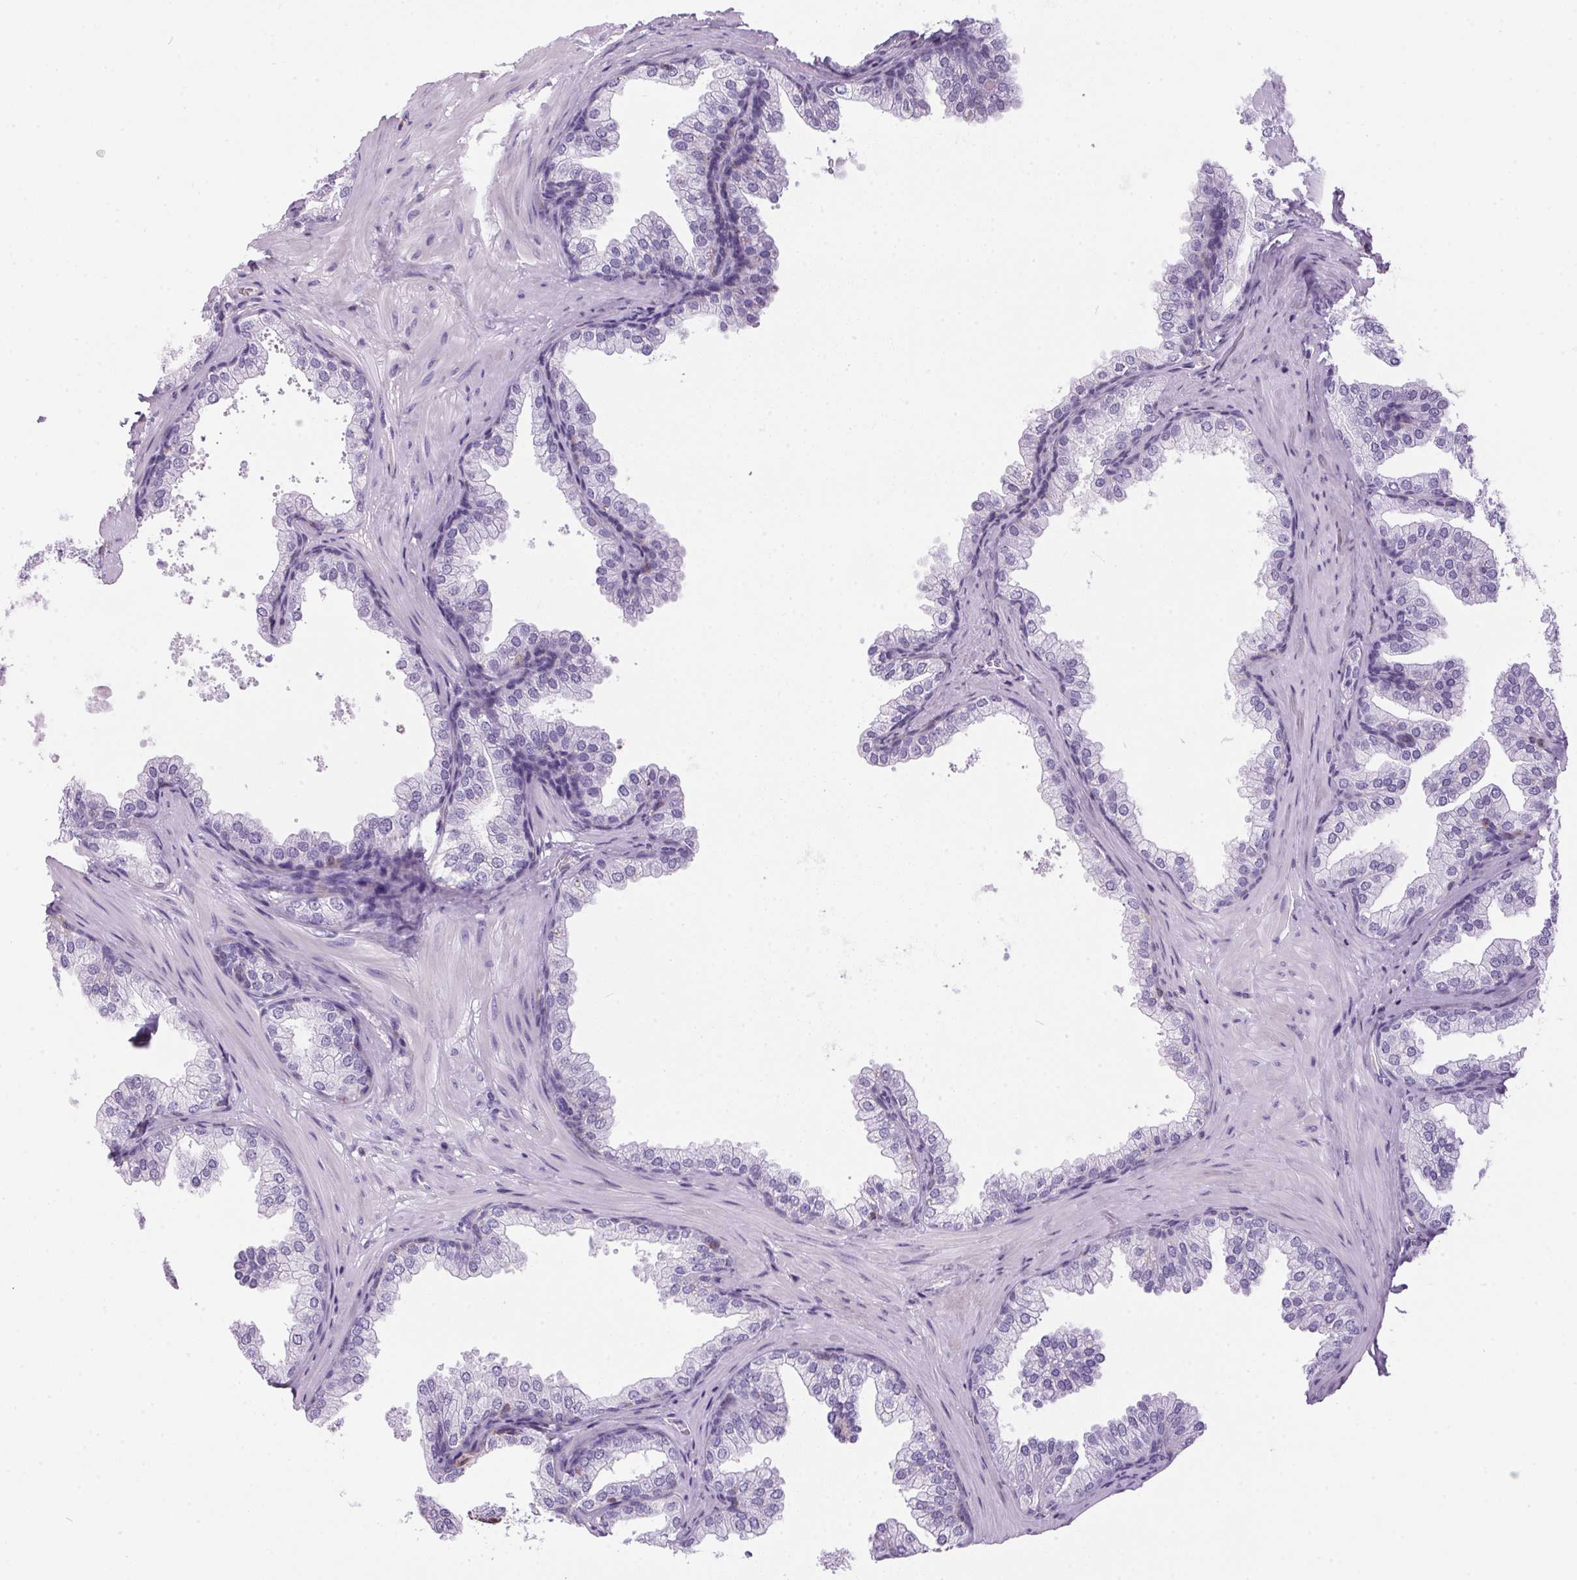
{"staining": {"intensity": "negative", "quantity": "none", "location": "none"}, "tissue": "prostate", "cell_type": "Glandular cells", "image_type": "normal", "snomed": [{"axis": "morphology", "description": "Normal tissue, NOS"}, {"axis": "topography", "description": "Prostate"}], "caption": "Immunohistochemistry (IHC) photomicrograph of normal prostate: prostate stained with DAB (3,3'-diaminobenzidine) shows no significant protein staining in glandular cells. (DAB (3,3'-diaminobenzidine) immunohistochemistry (IHC) with hematoxylin counter stain).", "gene": "S100A2", "patient": {"sex": "male", "age": 37}}